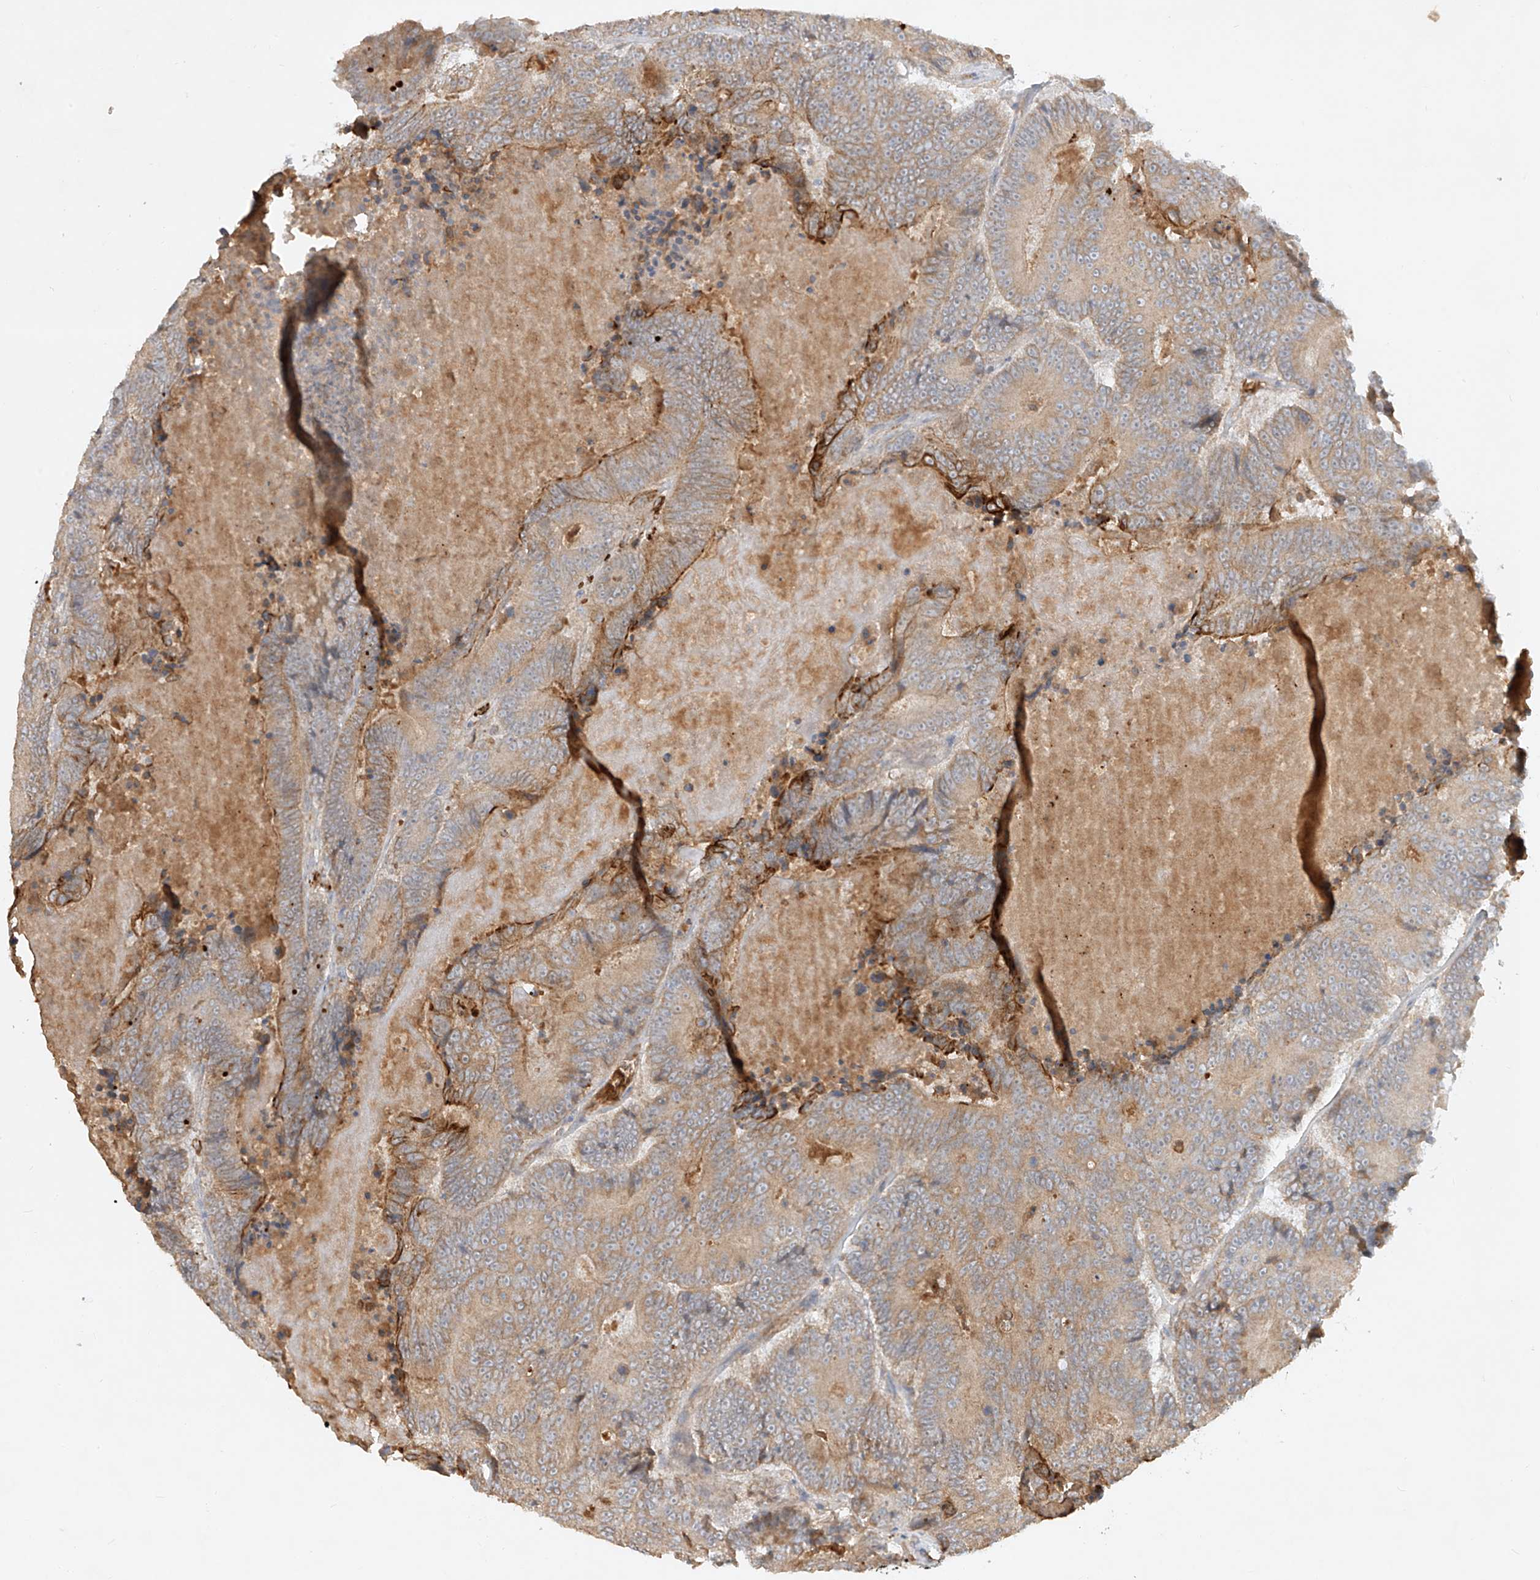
{"staining": {"intensity": "weak", "quantity": "<25%", "location": "cytoplasmic/membranous"}, "tissue": "colorectal cancer", "cell_type": "Tumor cells", "image_type": "cancer", "snomed": [{"axis": "morphology", "description": "Adenocarcinoma, NOS"}, {"axis": "topography", "description": "Colon"}], "caption": "DAB (3,3'-diaminobenzidine) immunohistochemical staining of human colorectal cancer shows no significant expression in tumor cells. The staining was performed using DAB (3,3'-diaminobenzidine) to visualize the protein expression in brown, while the nuclei were stained in blue with hematoxylin (Magnification: 20x).", "gene": "KPNA7", "patient": {"sex": "male", "age": 83}}